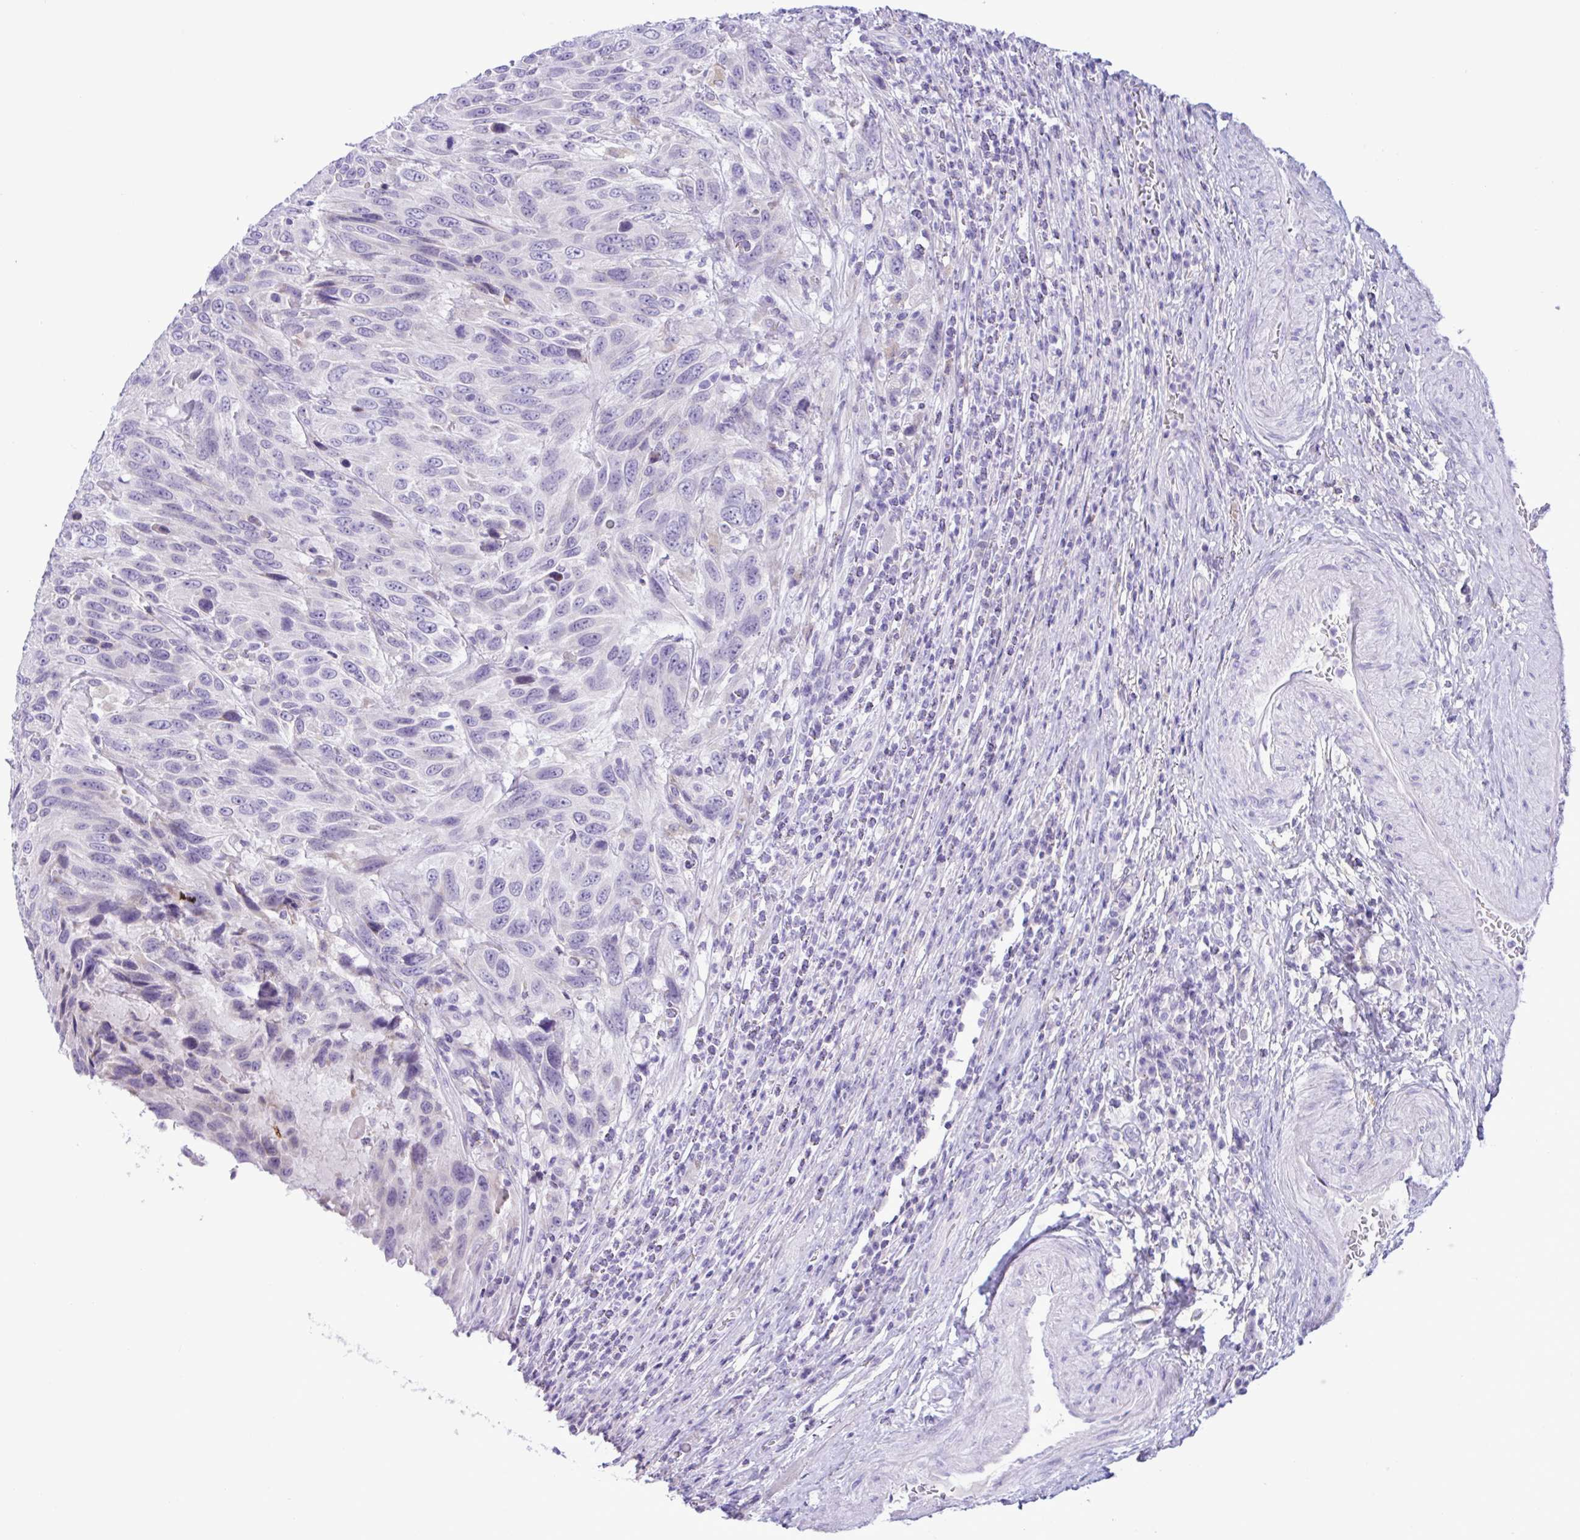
{"staining": {"intensity": "negative", "quantity": "none", "location": "none"}, "tissue": "urothelial cancer", "cell_type": "Tumor cells", "image_type": "cancer", "snomed": [{"axis": "morphology", "description": "Urothelial carcinoma, High grade"}, {"axis": "topography", "description": "Urinary bladder"}], "caption": "Tumor cells show no significant expression in urothelial cancer. (Immunohistochemistry (ihc), brightfield microscopy, high magnification).", "gene": "SREBF1", "patient": {"sex": "female", "age": 70}}